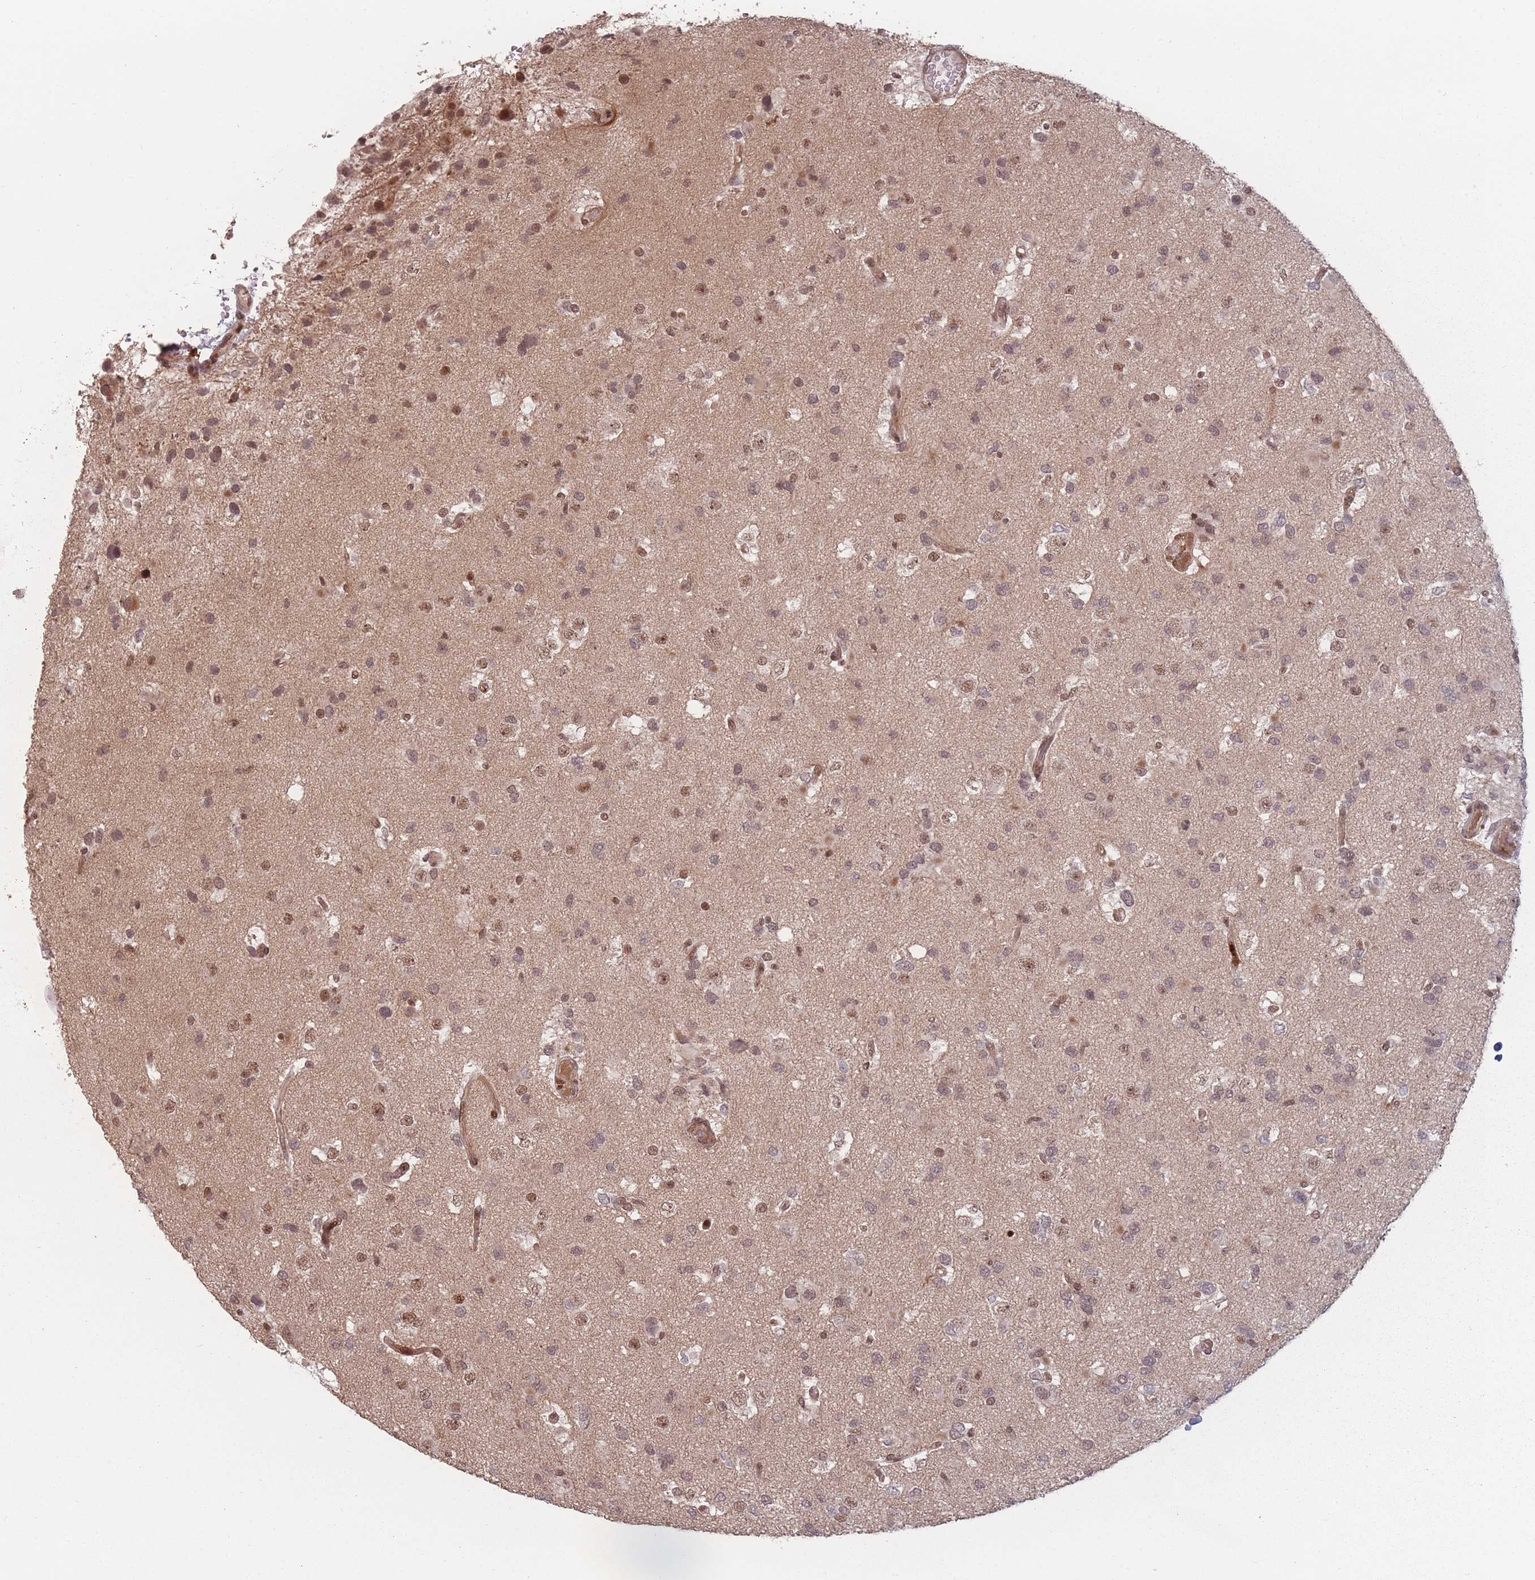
{"staining": {"intensity": "moderate", "quantity": ">75%", "location": "nuclear"}, "tissue": "glioma", "cell_type": "Tumor cells", "image_type": "cancer", "snomed": [{"axis": "morphology", "description": "Glioma, malignant, High grade"}, {"axis": "topography", "description": "Brain"}], "caption": "Glioma tissue demonstrates moderate nuclear positivity in about >75% of tumor cells", "gene": "WDR55", "patient": {"sex": "male", "age": 53}}